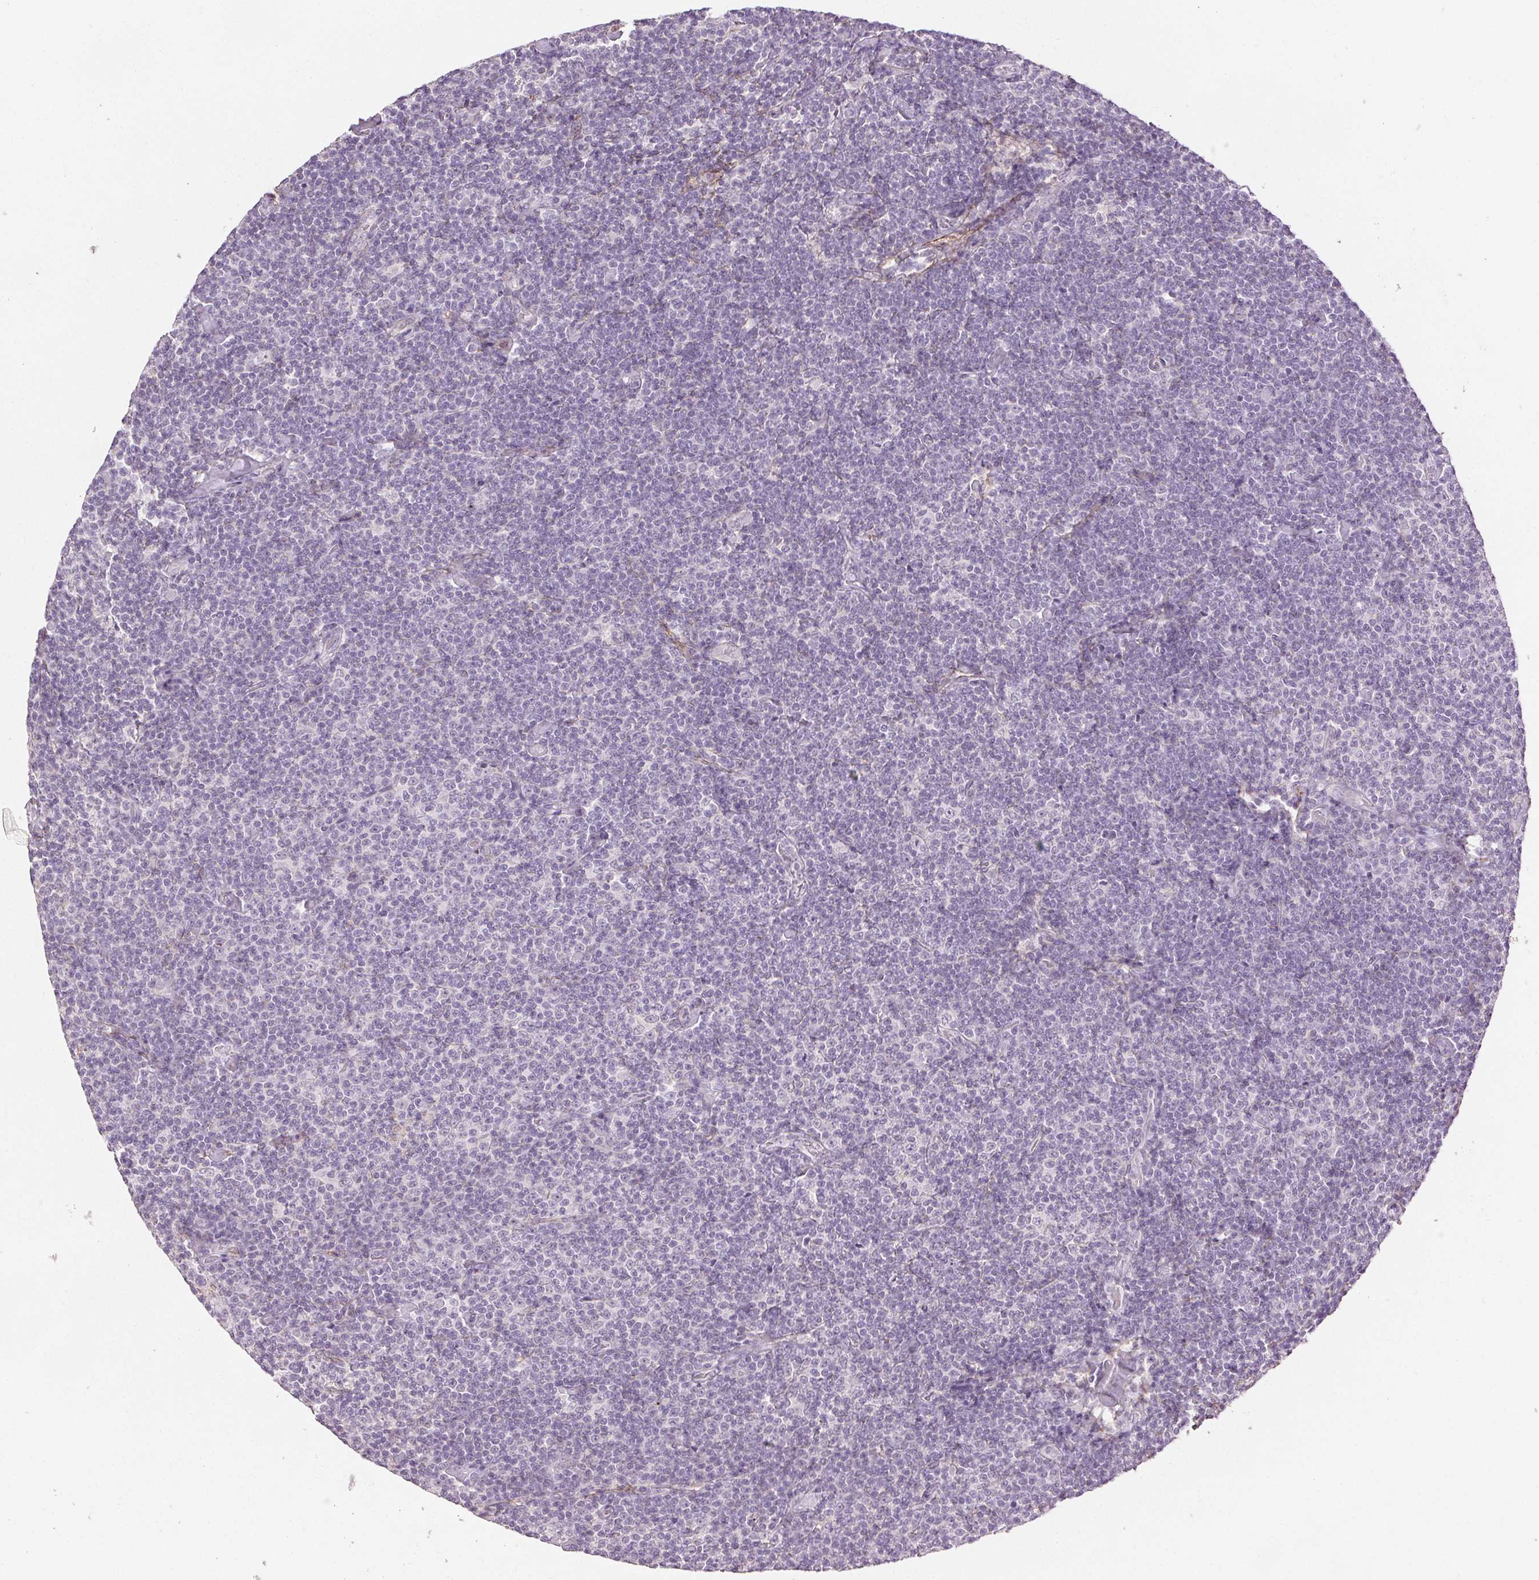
{"staining": {"intensity": "negative", "quantity": "none", "location": "none"}, "tissue": "lymphoma", "cell_type": "Tumor cells", "image_type": "cancer", "snomed": [{"axis": "morphology", "description": "Malignant lymphoma, non-Hodgkin's type, Low grade"}, {"axis": "topography", "description": "Lymph node"}], "caption": "Human low-grade malignant lymphoma, non-Hodgkin's type stained for a protein using immunohistochemistry (IHC) reveals no staining in tumor cells.", "gene": "FBN1", "patient": {"sex": "male", "age": 81}}